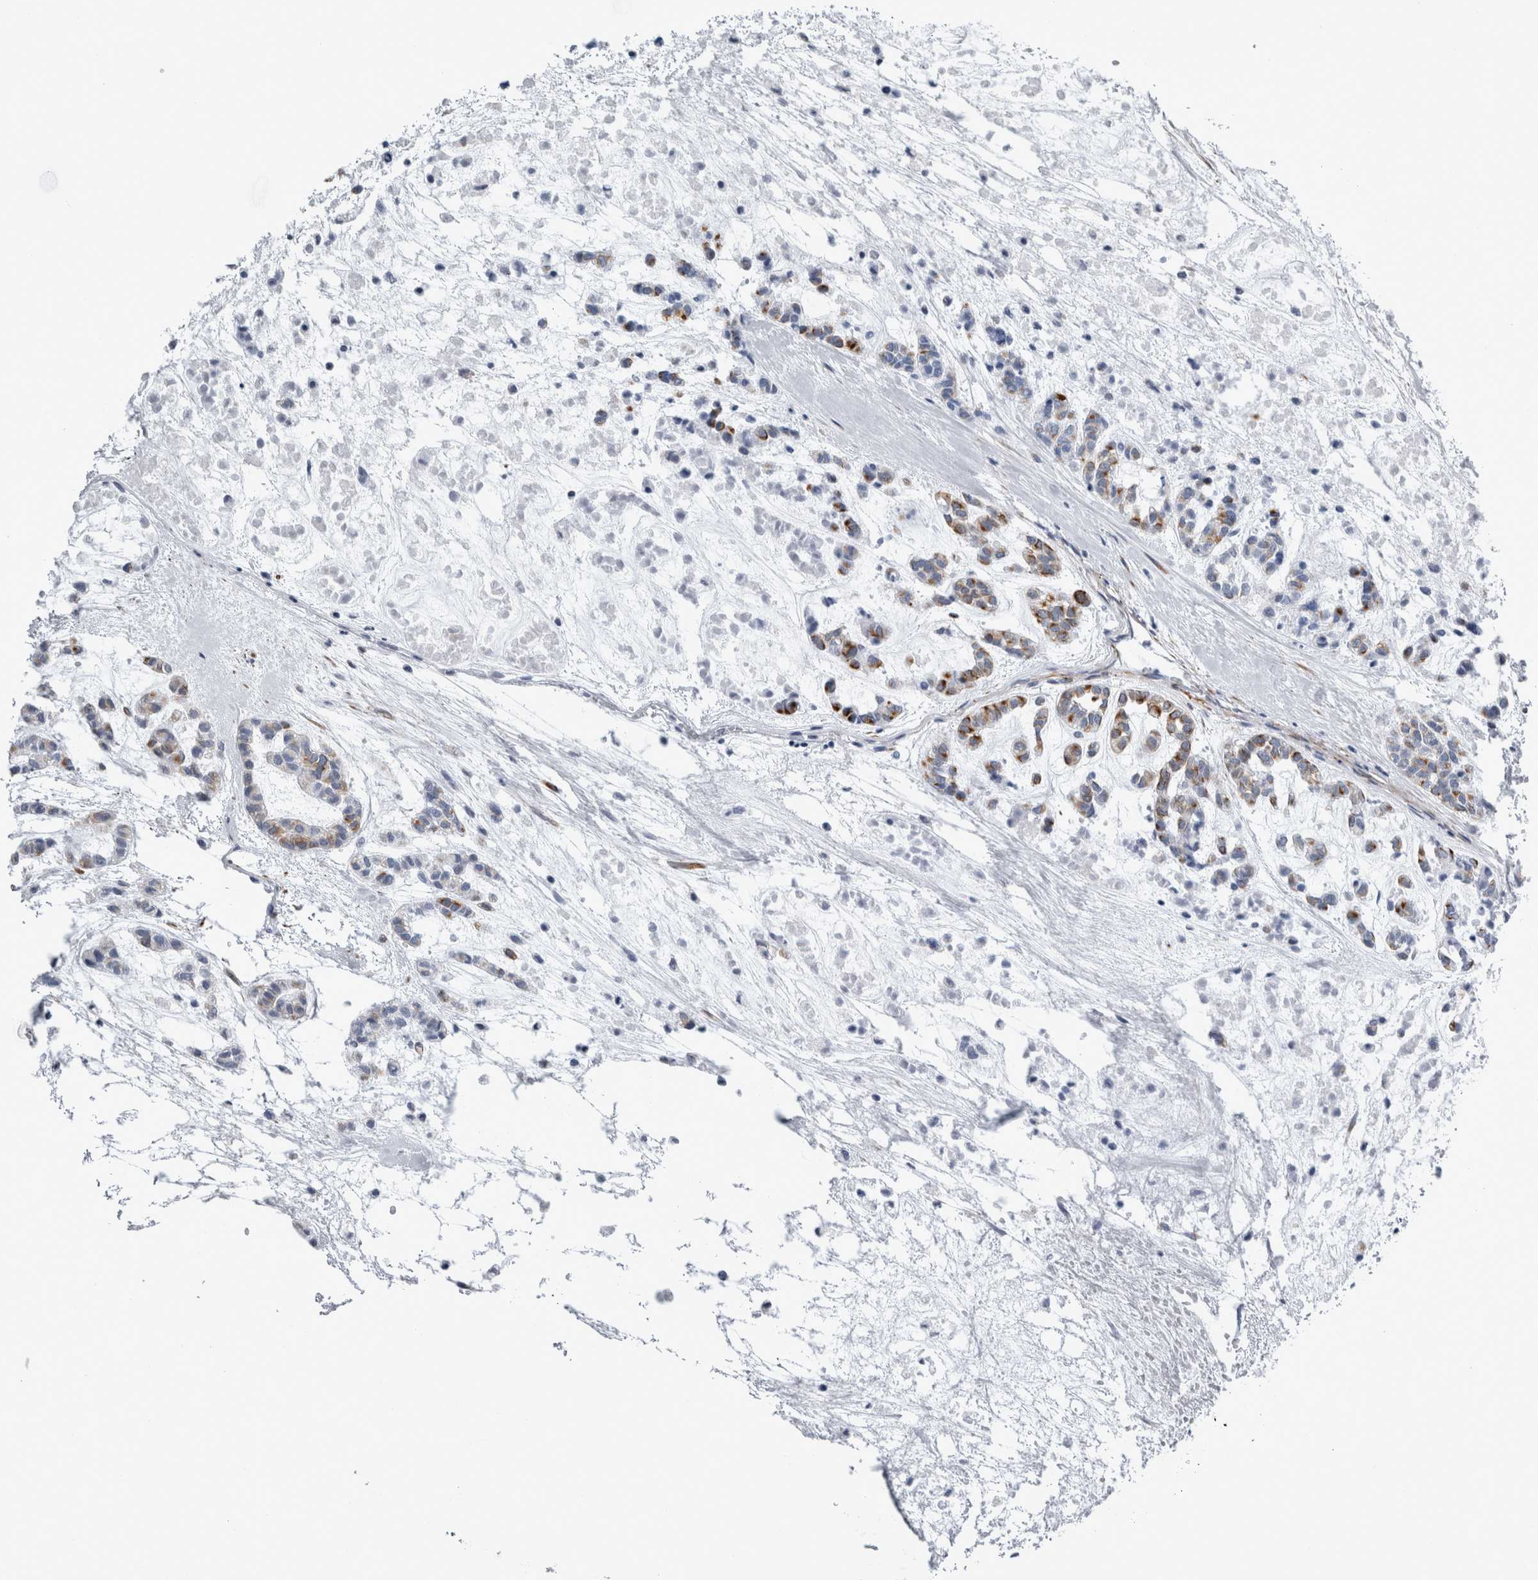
{"staining": {"intensity": "moderate", "quantity": "25%-75%", "location": "cytoplasmic/membranous"}, "tissue": "head and neck cancer", "cell_type": "Tumor cells", "image_type": "cancer", "snomed": [{"axis": "morphology", "description": "Adenocarcinoma, NOS"}, {"axis": "morphology", "description": "Adenoma, NOS"}, {"axis": "topography", "description": "Head-Neck"}], "caption": "This micrograph demonstrates head and neck adenocarcinoma stained with immunohistochemistry (IHC) to label a protein in brown. The cytoplasmic/membranous of tumor cells show moderate positivity for the protein. Nuclei are counter-stained blue.", "gene": "VWDE", "patient": {"sex": "female", "age": 55}}